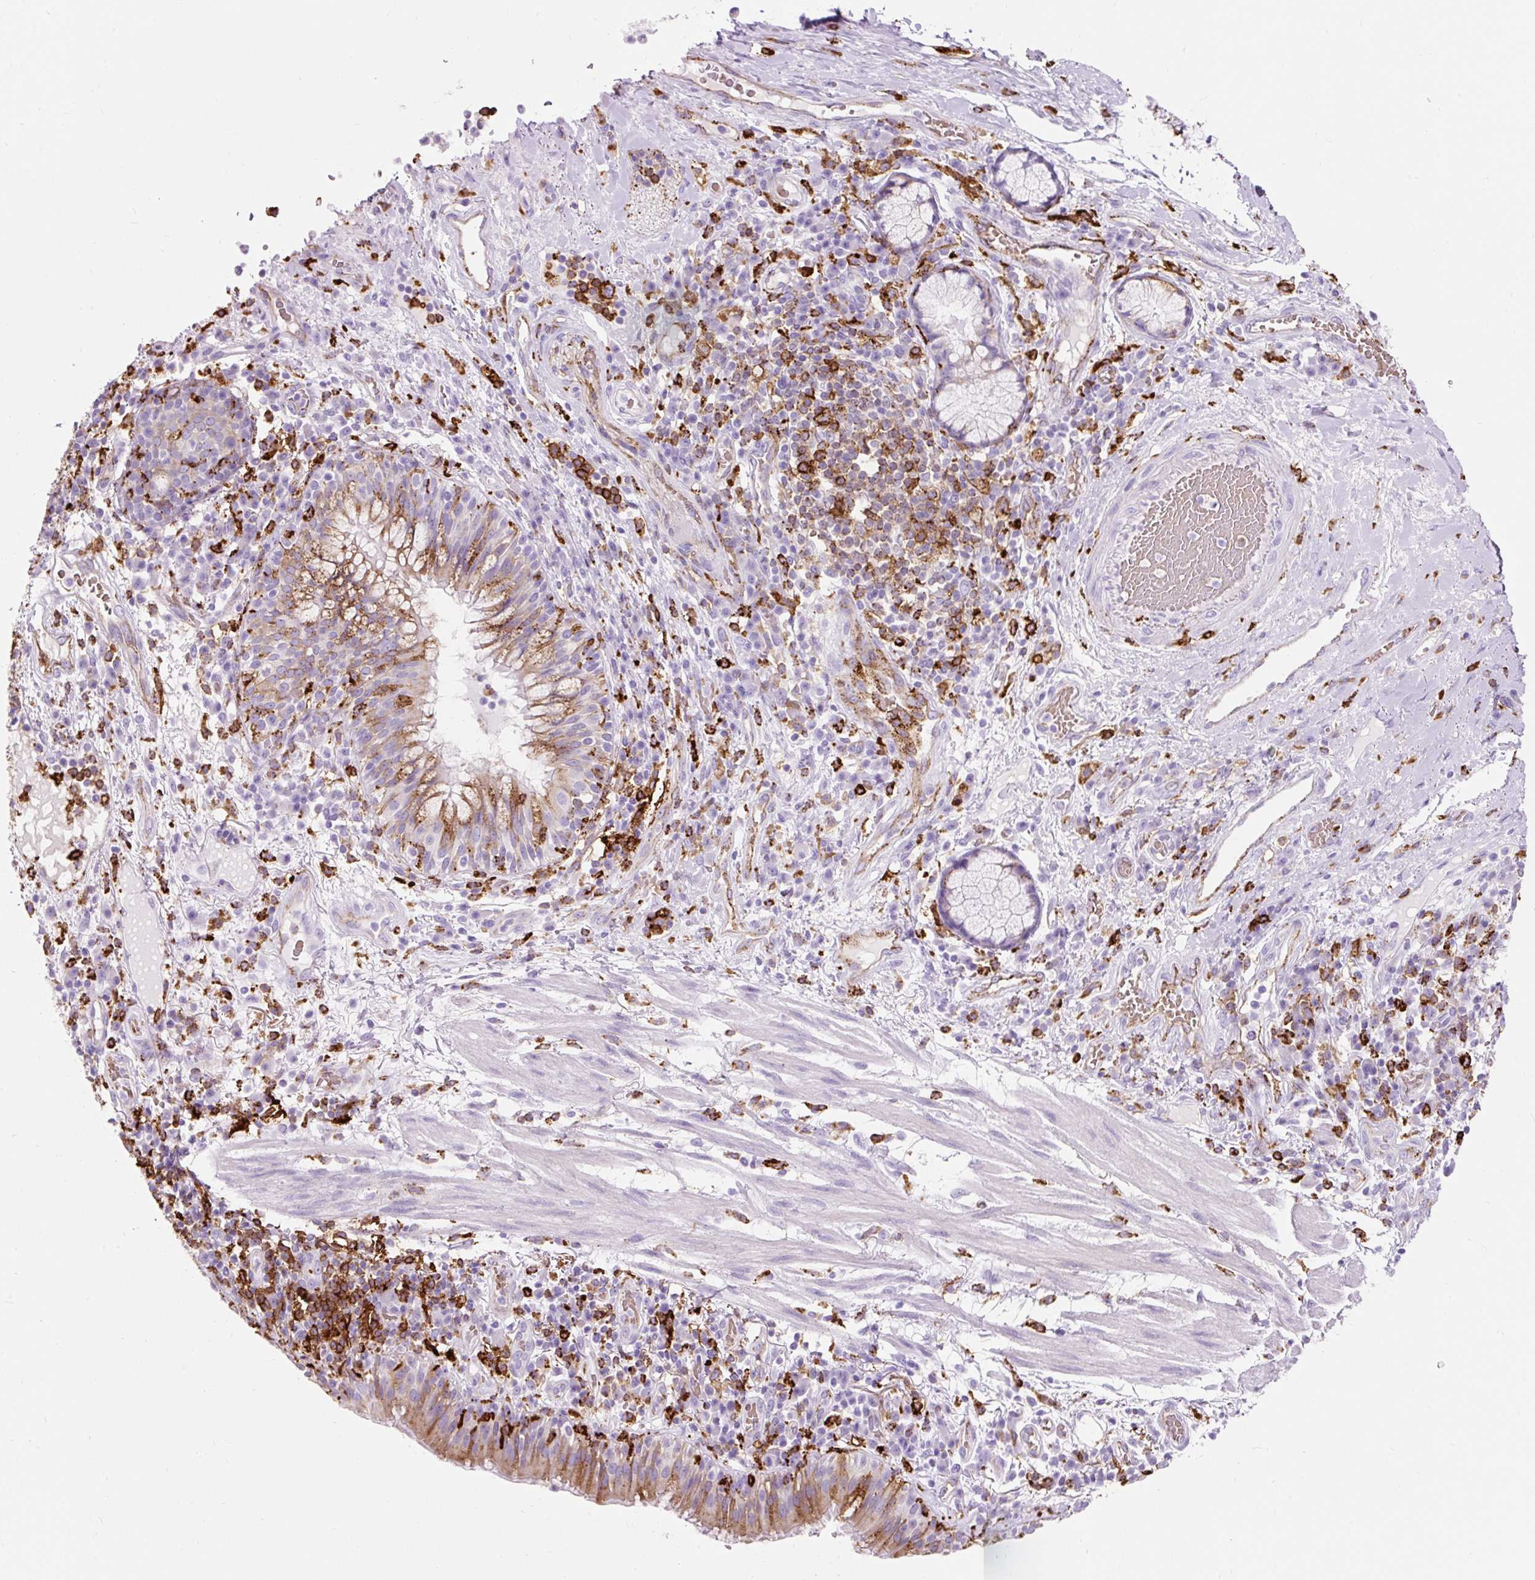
{"staining": {"intensity": "moderate", "quantity": ">75%", "location": "cytoplasmic/membranous"}, "tissue": "bronchus", "cell_type": "Respiratory epithelial cells", "image_type": "normal", "snomed": [{"axis": "morphology", "description": "Normal tissue, NOS"}, {"axis": "topography", "description": "Cartilage tissue"}, {"axis": "topography", "description": "Bronchus"}], "caption": "Bronchus stained for a protein demonstrates moderate cytoplasmic/membranous positivity in respiratory epithelial cells.", "gene": "HLA", "patient": {"sex": "male", "age": 56}}